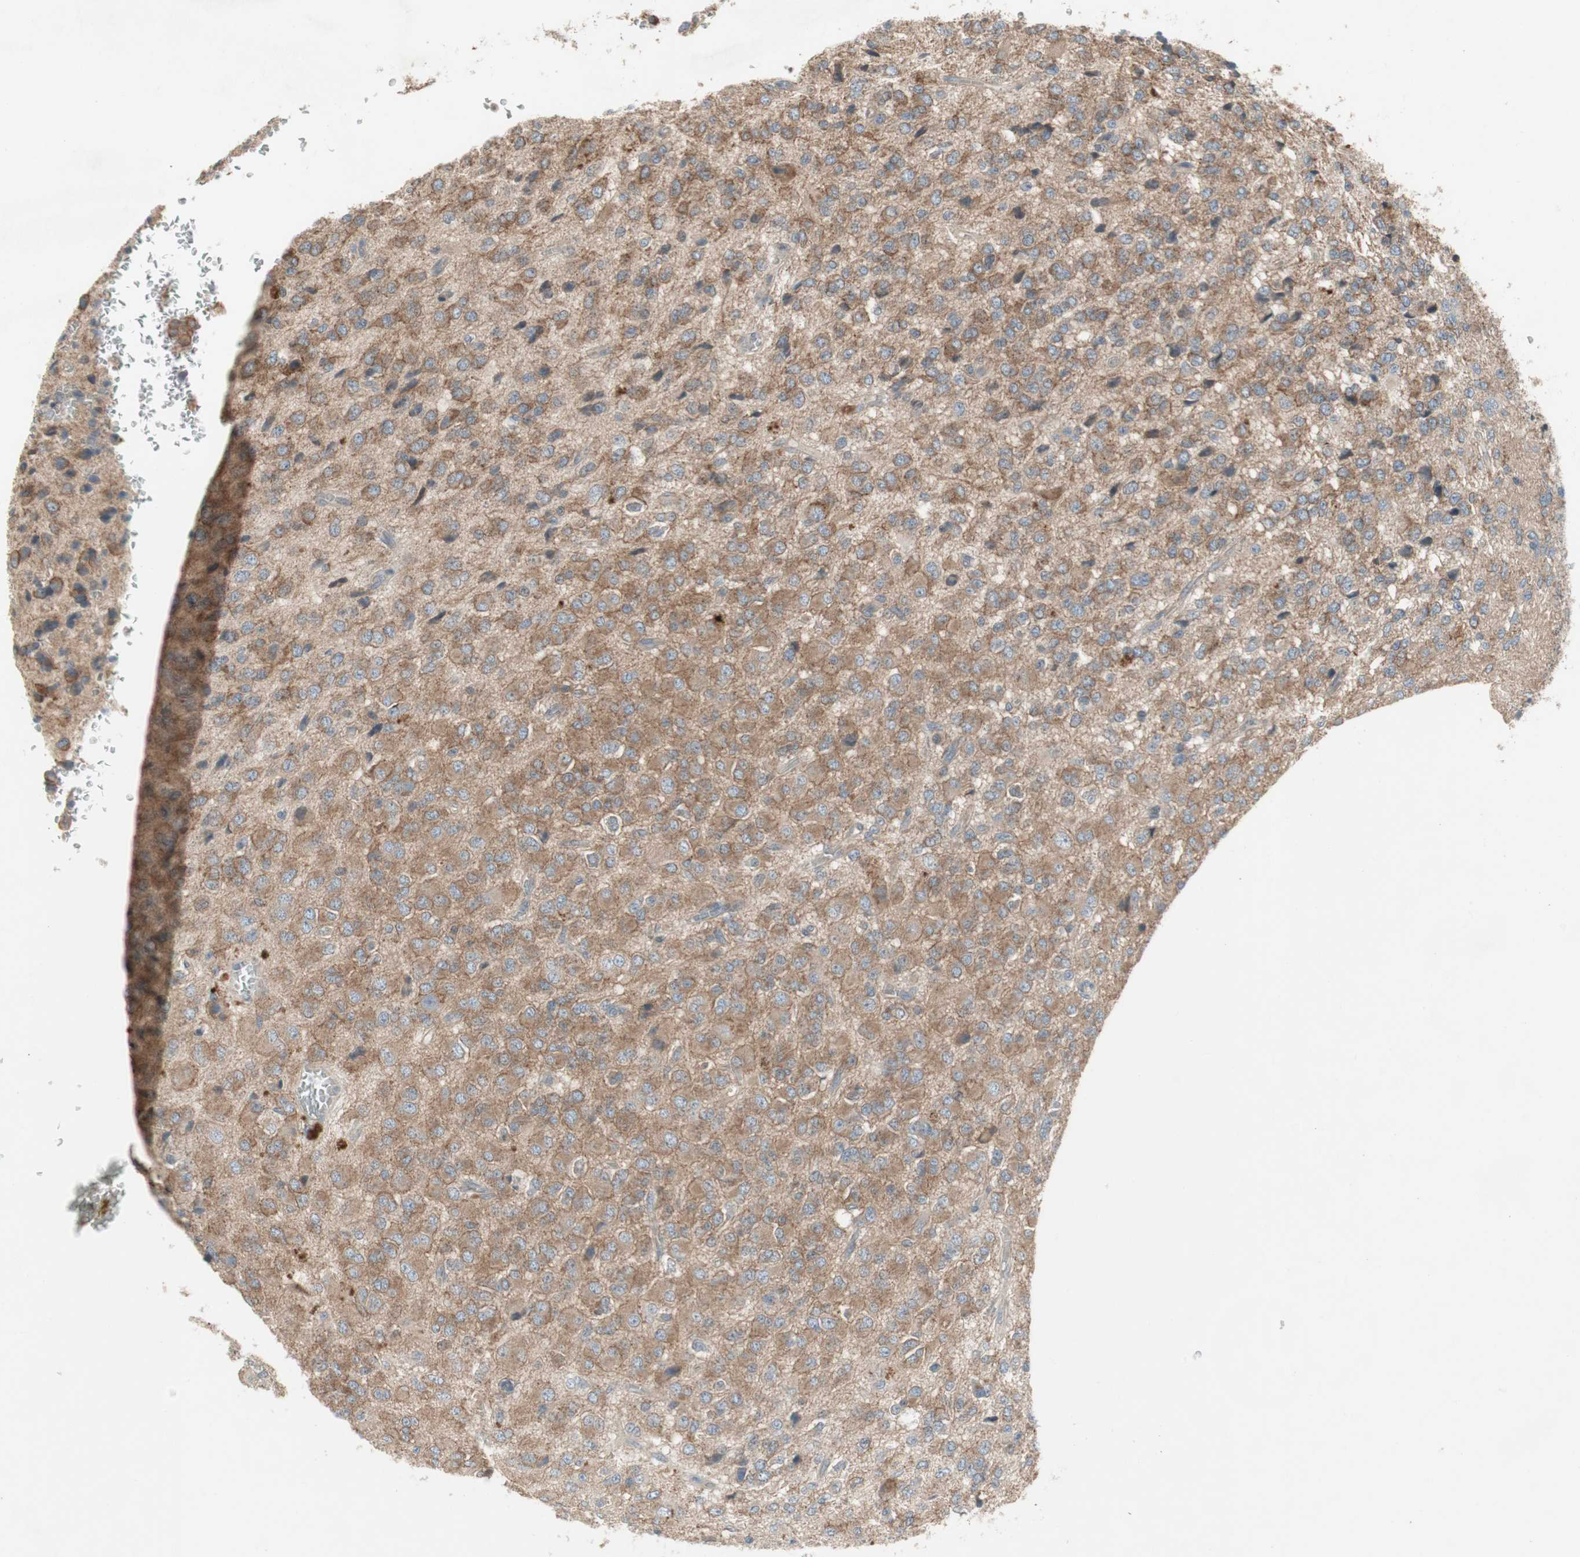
{"staining": {"intensity": "moderate", "quantity": ">75%", "location": "cytoplasmic/membranous"}, "tissue": "glioma", "cell_type": "Tumor cells", "image_type": "cancer", "snomed": [{"axis": "morphology", "description": "Glioma, malignant, High grade"}, {"axis": "topography", "description": "pancreas cauda"}], "caption": "Protein expression by immunohistochemistry reveals moderate cytoplasmic/membranous positivity in about >75% of tumor cells in glioma.", "gene": "PANK2", "patient": {"sex": "male", "age": 60}}